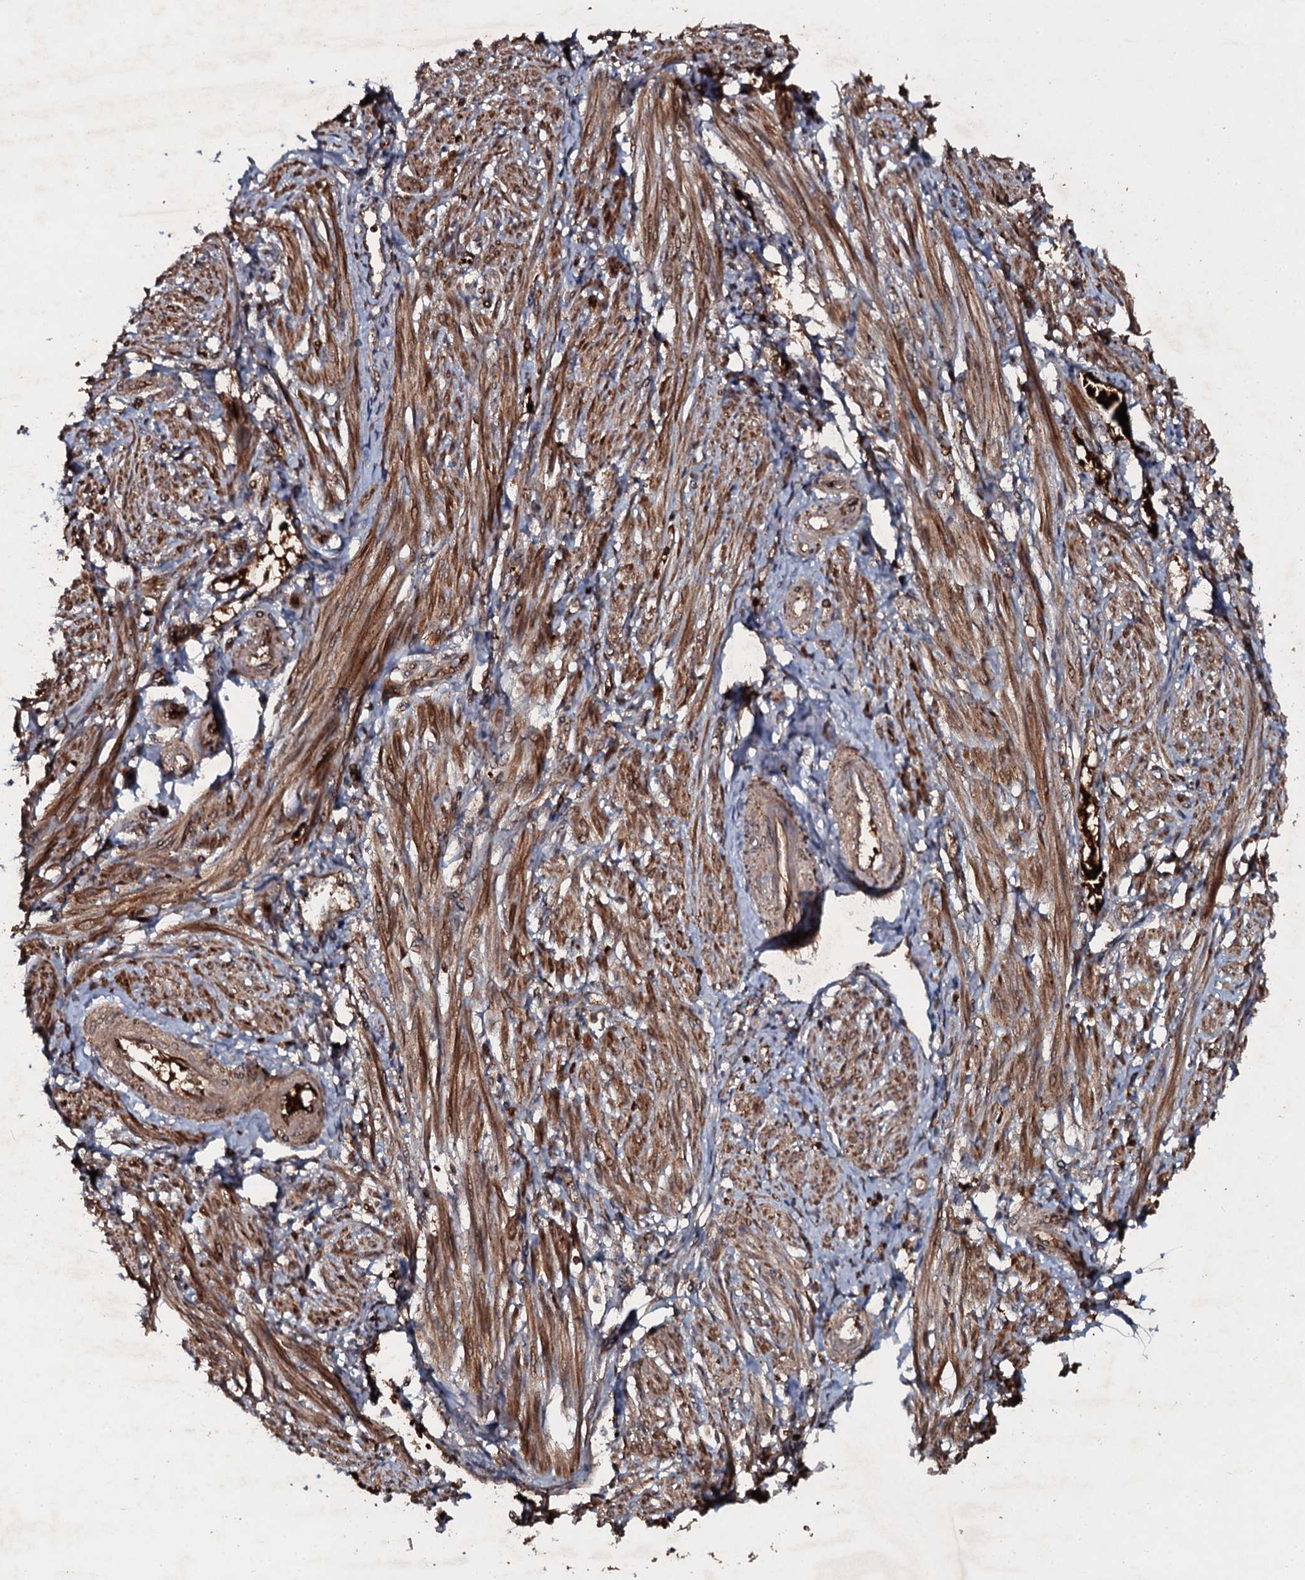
{"staining": {"intensity": "moderate", "quantity": "25%-75%", "location": "cytoplasmic/membranous"}, "tissue": "smooth muscle", "cell_type": "Smooth muscle cells", "image_type": "normal", "snomed": [{"axis": "morphology", "description": "Normal tissue, NOS"}, {"axis": "topography", "description": "Smooth muscle"}], "caption": "This is a histology image of IHC staining of normal smooth muscle, which shows moderate staining in the cytoplasmic/membranous of smooth muscle cells.", "gene": "ADGRG3", "patient": {"sex": "female", "age": 39}}